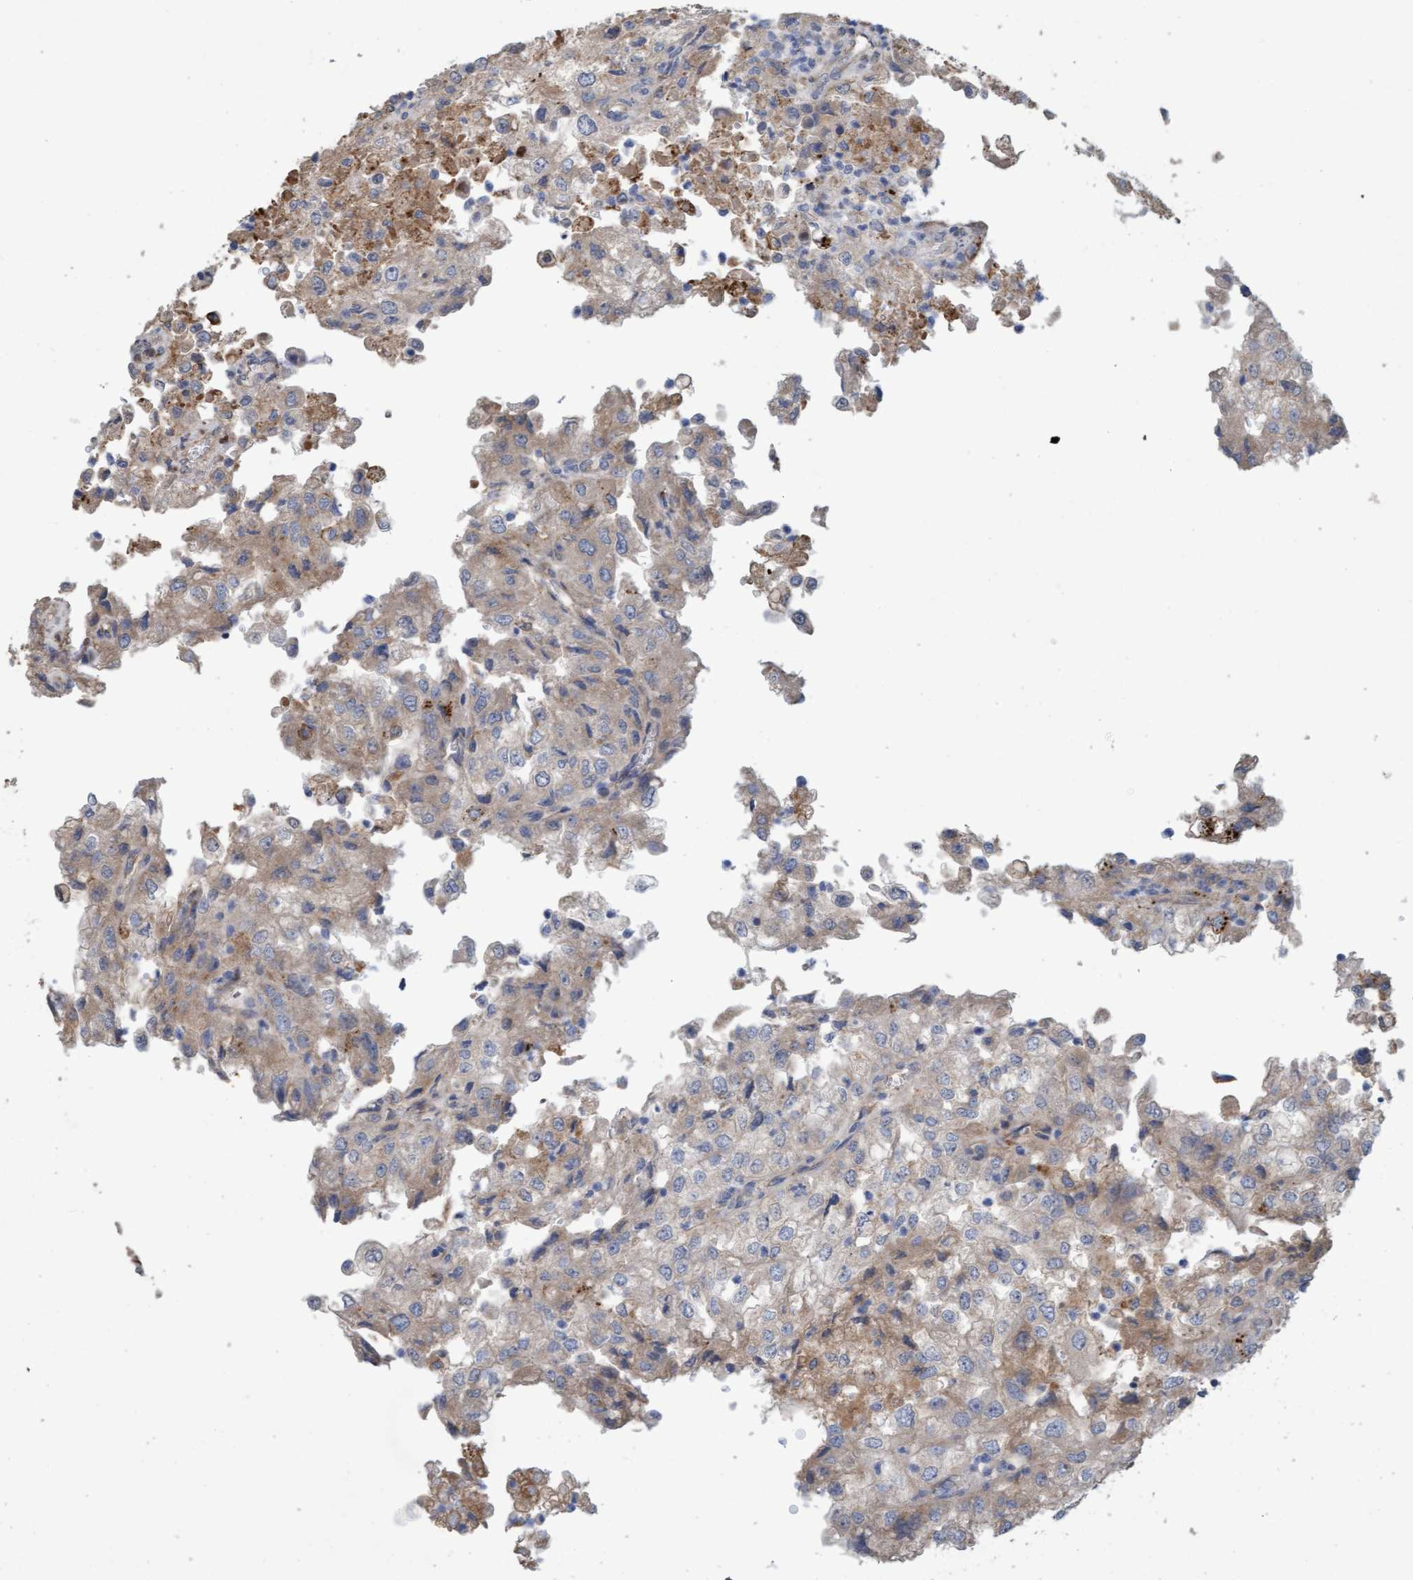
{"staining": {"intensity": "weak", "quantity": "<25%", "location": "cytoplasmic/membranous"}, "tissue": "renal cancer", "cell_type": "Tumor cells", "image_type": "cancer", "snomed": [{"axis": "morphology", "description": "Adenocarcinoma, NOS"}, {"axis": "topography", "description": "Kidney"}], "caption": "Renal cancer was stained to show a protein in brown. There is no significant expression in tumor cells. (DAB (3,3'-diaminobenzidine) immunohistochemistry (IHC) with hematoxylin counter stain).", "gene": "DDHD2", "patient": {"sex": "female", "age": 54}}